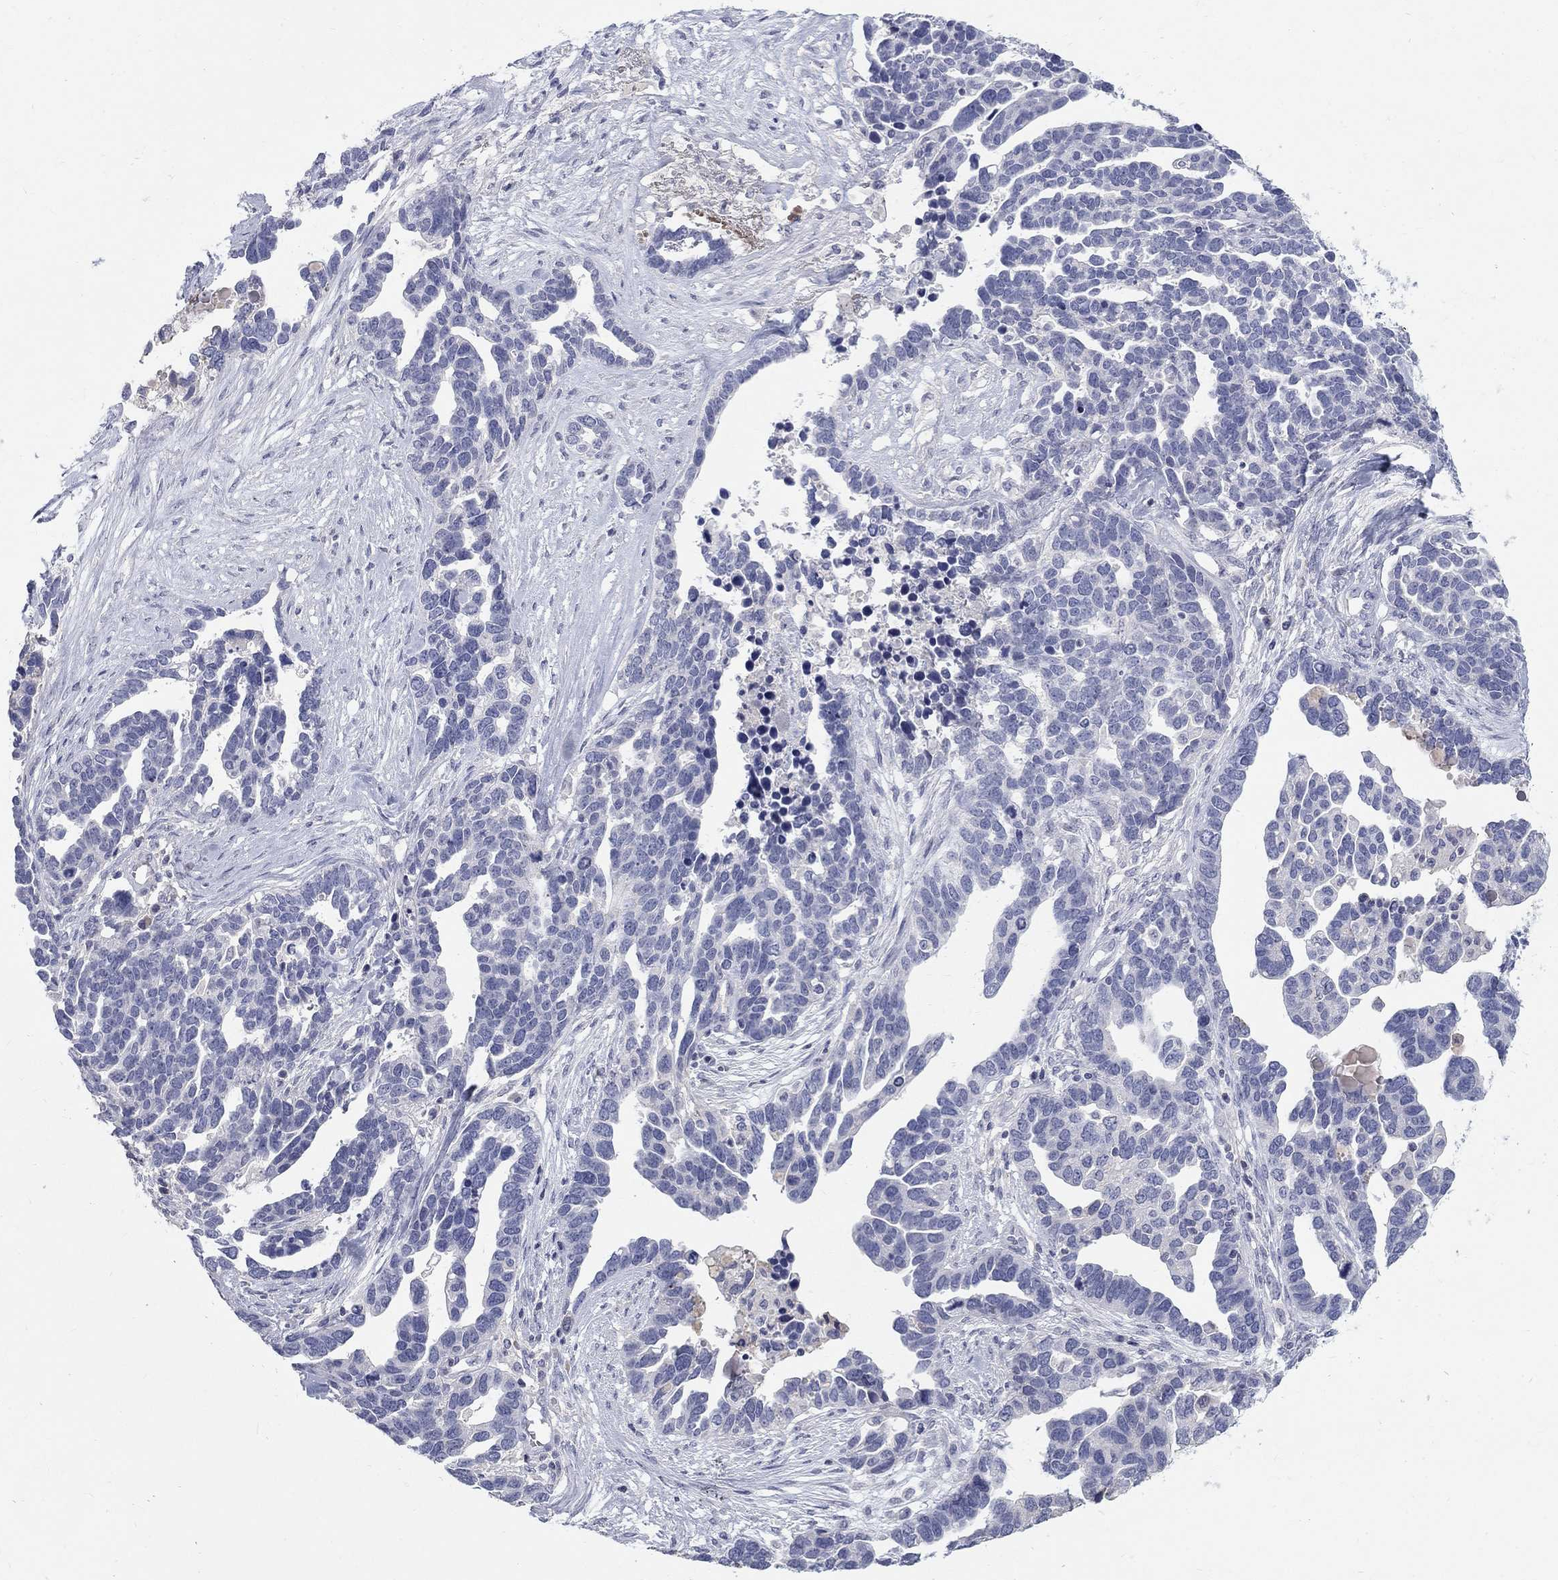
{"staining": {"intensity": "negative", "quantity": "none", "location": "none"}, "tissue": "ovarian cancer", "cell_type": "Tumor cells", "image_type": "cancer", "snomed": [{"axis": "morphology", "description": "Cystadenocarcinoma, serous, NOS"}, {"axis": "topography", "description": "Ovary"}], "caption": "An immunohistochemistry photomicrograph of ovarian cancer is shown. There is no staining in tumor cells of ovarian cancer.", "gene": "PTH1R", "patient": {"sex": "female", "age": 54}}